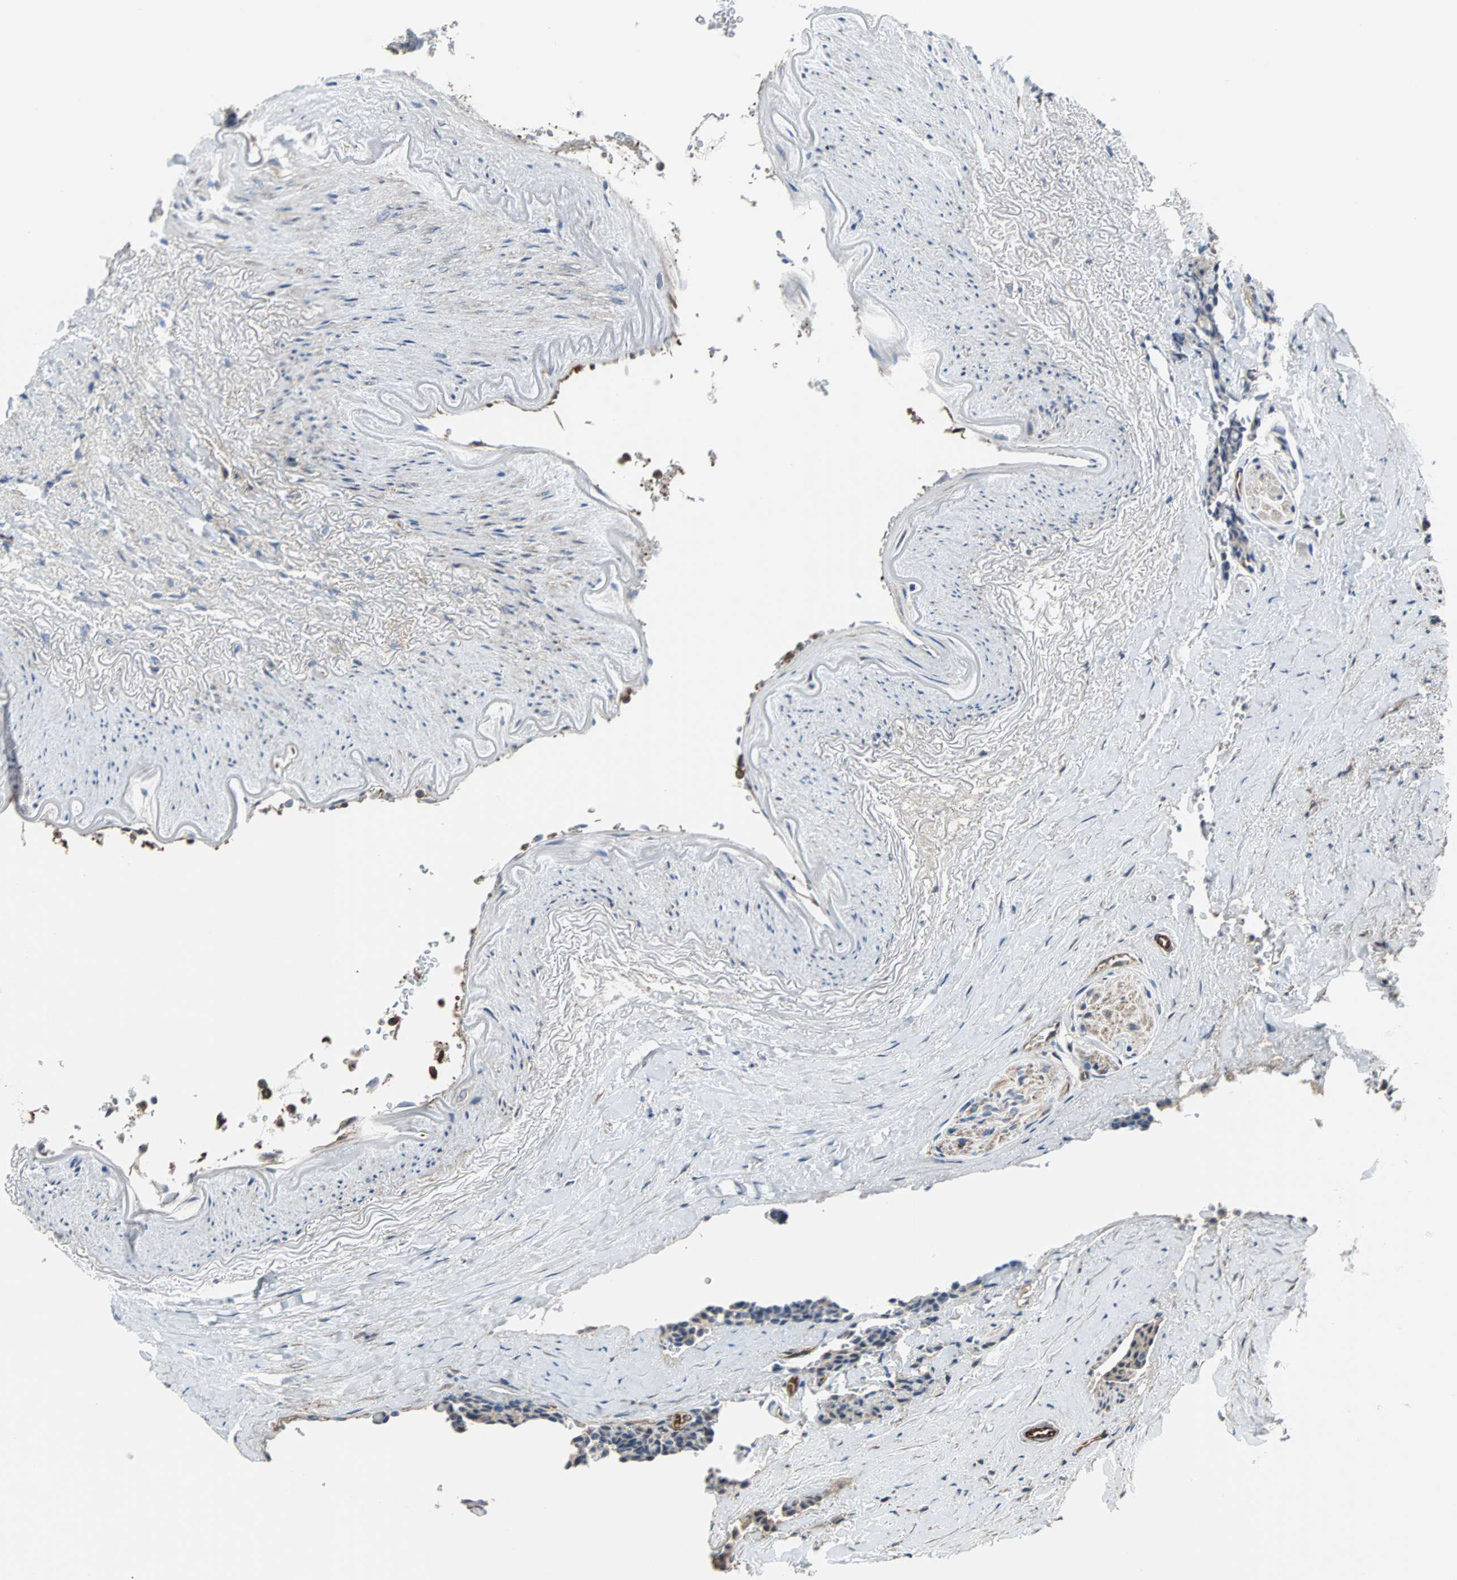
{"staining": {"intensity": "weak", "quantity": ">75%", "location": "cytoplasmic/membranous"}, "tissue": "carcinoid", "cell_type": "Tumor cells", "image_type": "cancer", "snomed": [{"axis": "morphology", "description": "Carcinoid, malignant, NOS"}, {"axis": "topography", "description": "Colon"}], "caption": "Tumor cells show weak cytoplasmic/membranous positivity in approximately >75% of cells in carcinoid.", "gene": "PLCG2", "patient": {"sex": "female", "age": 61}}